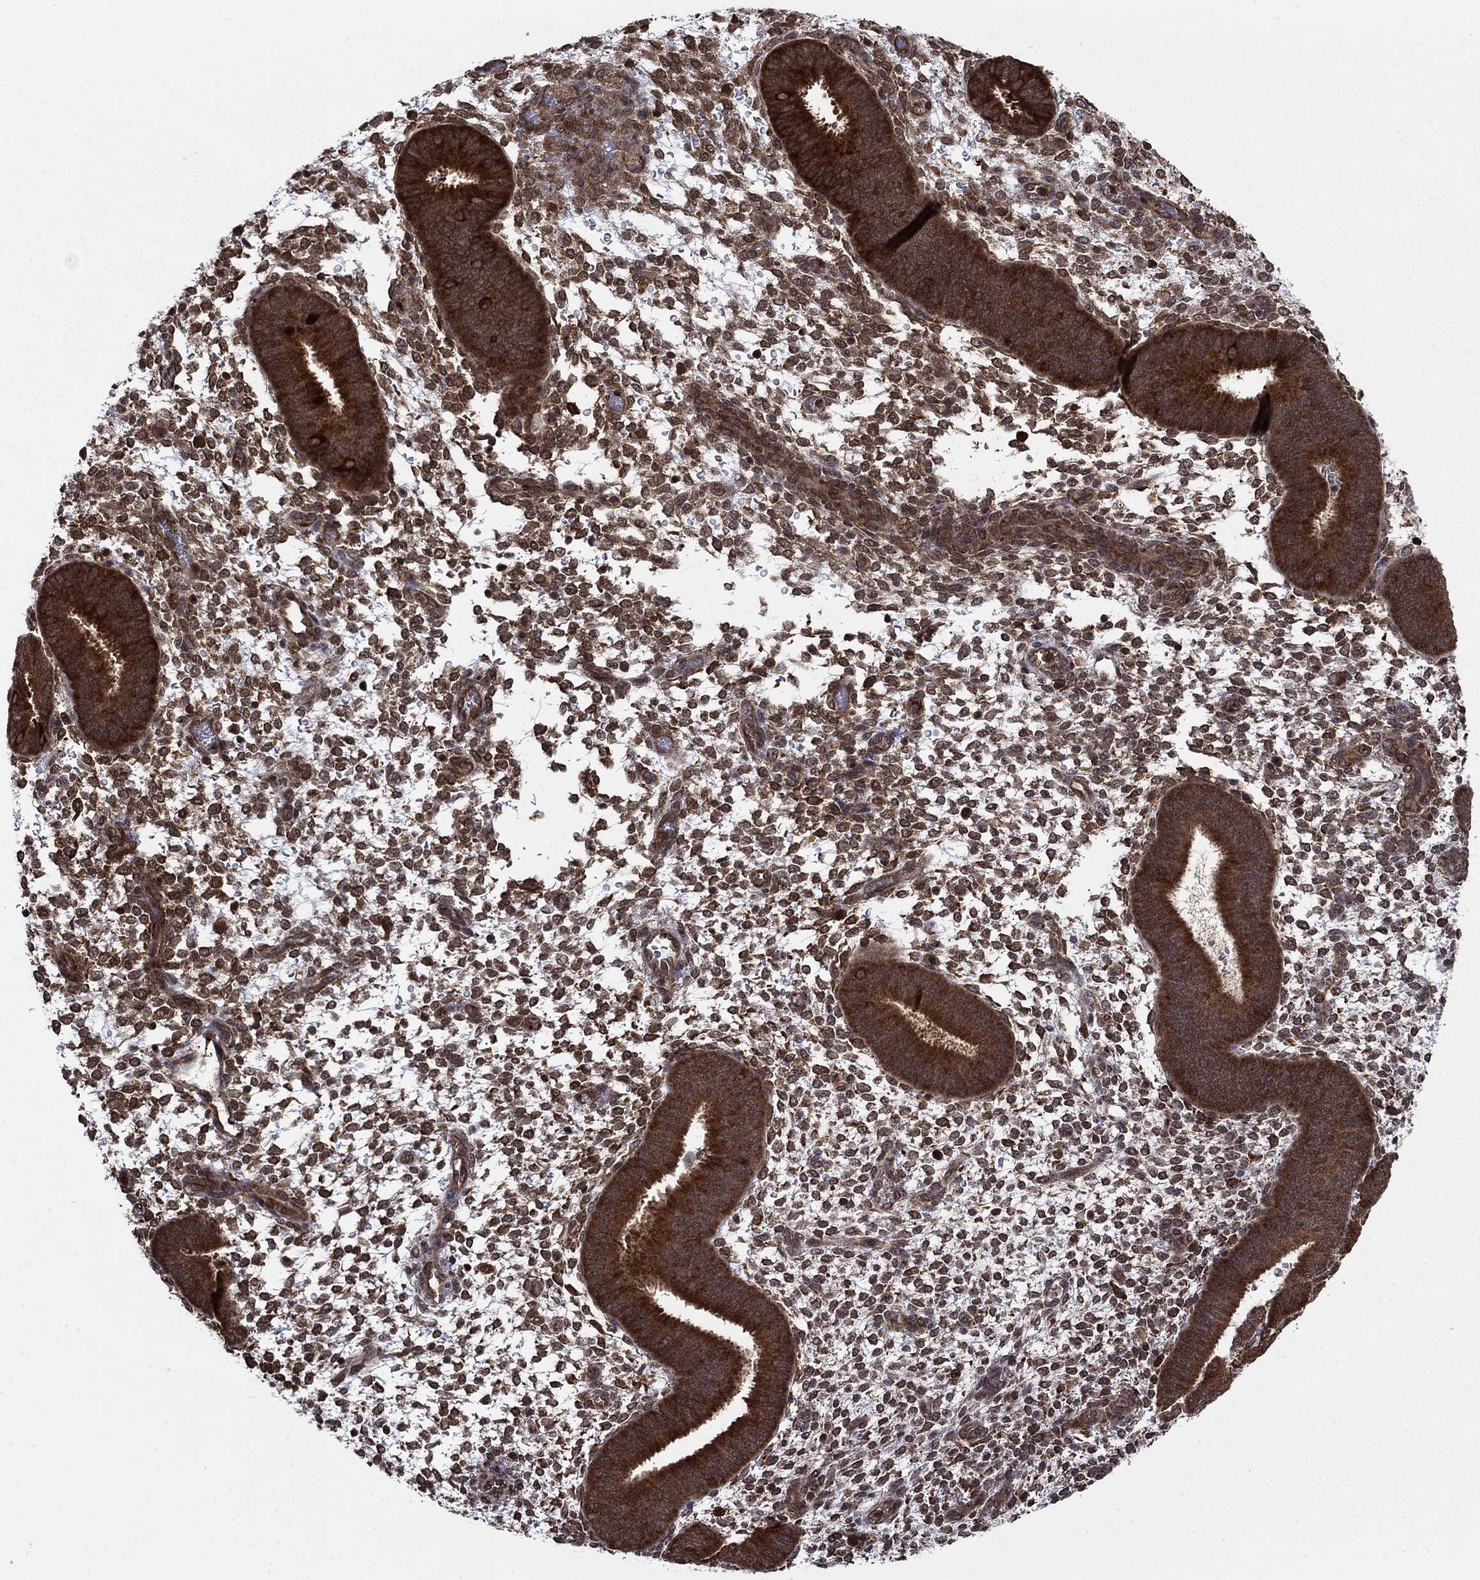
{"staining": {"intensity": "moderate", "quantity": "25%-75%", "location": "nuclear"}, "tissue": "endometrium", "cell_type": "Cells in endometrial stroma", "image_type": "normal", "snomed": [{"axis": "morphology", "description": "Normal tissue, NOS"}, {"axis": "topography", "description": "Endometrium"}], "caption": "Normal endometrium was stained to show a protein in brown. There is medium levels of moderate nuclear positivity in approximately 25%-75% of cells in endometrial stroma.", "gene": "CACYBP", "patient": {"sex": "female", "age": 39}}